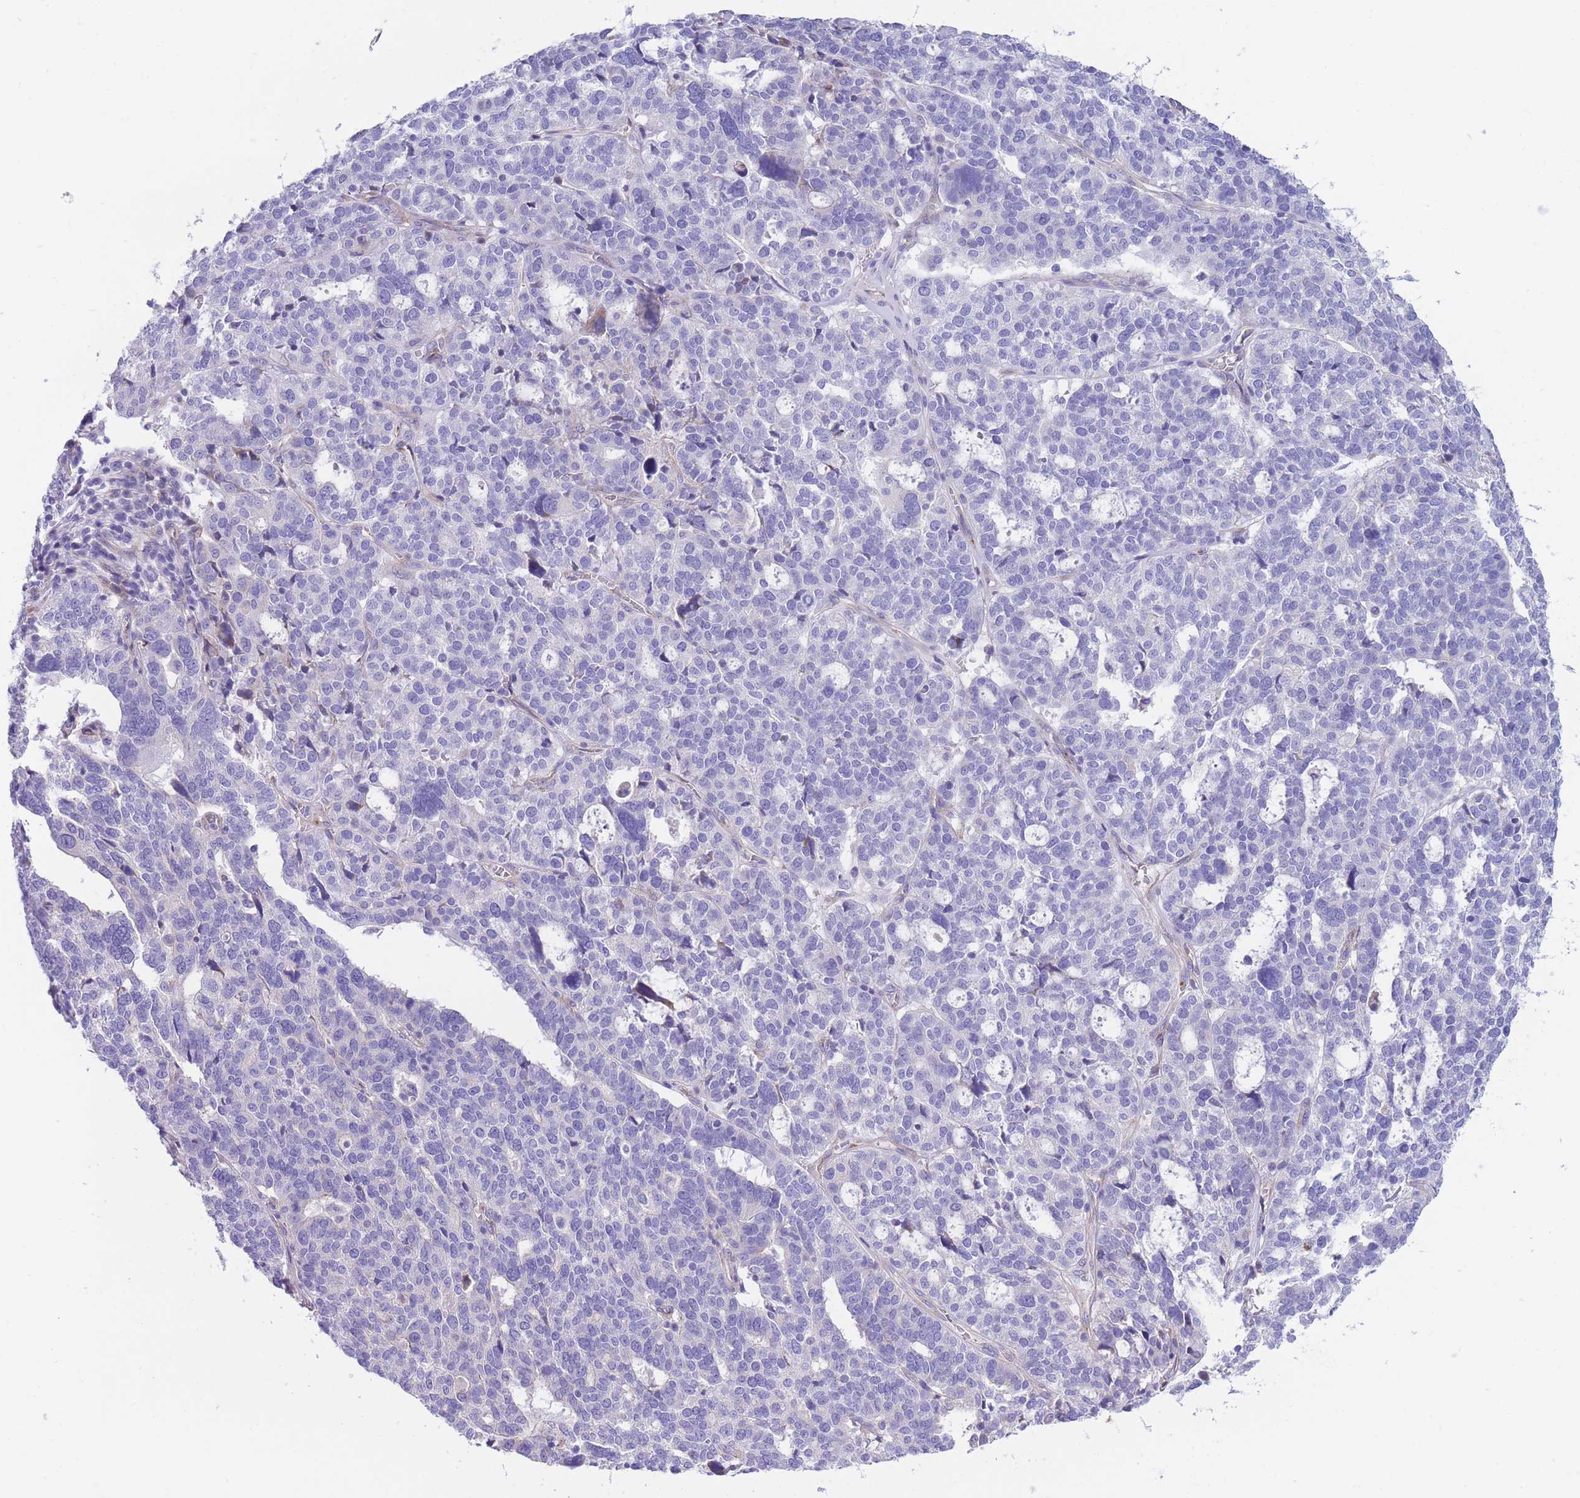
{"staining": {"intensity": "negative", "quantity": "none", "location": "none"}, "tissue": "ovarian cancer", "cell_type": "Tumor cells", "image_type": "cancer", "snomed": [{"axis": "morphology", "description": "Cystadenocarcinoma, serous, NOS"}, {"axis": "topography", "description": "Ovary"}], "caption": "Ovarian serous cystadenocarcinoma stained for a protein using immunohistochemistry exhibits no positivity tumor cells.", "gene": "DET1", "patient": {"sex": "female", "age": 59}}